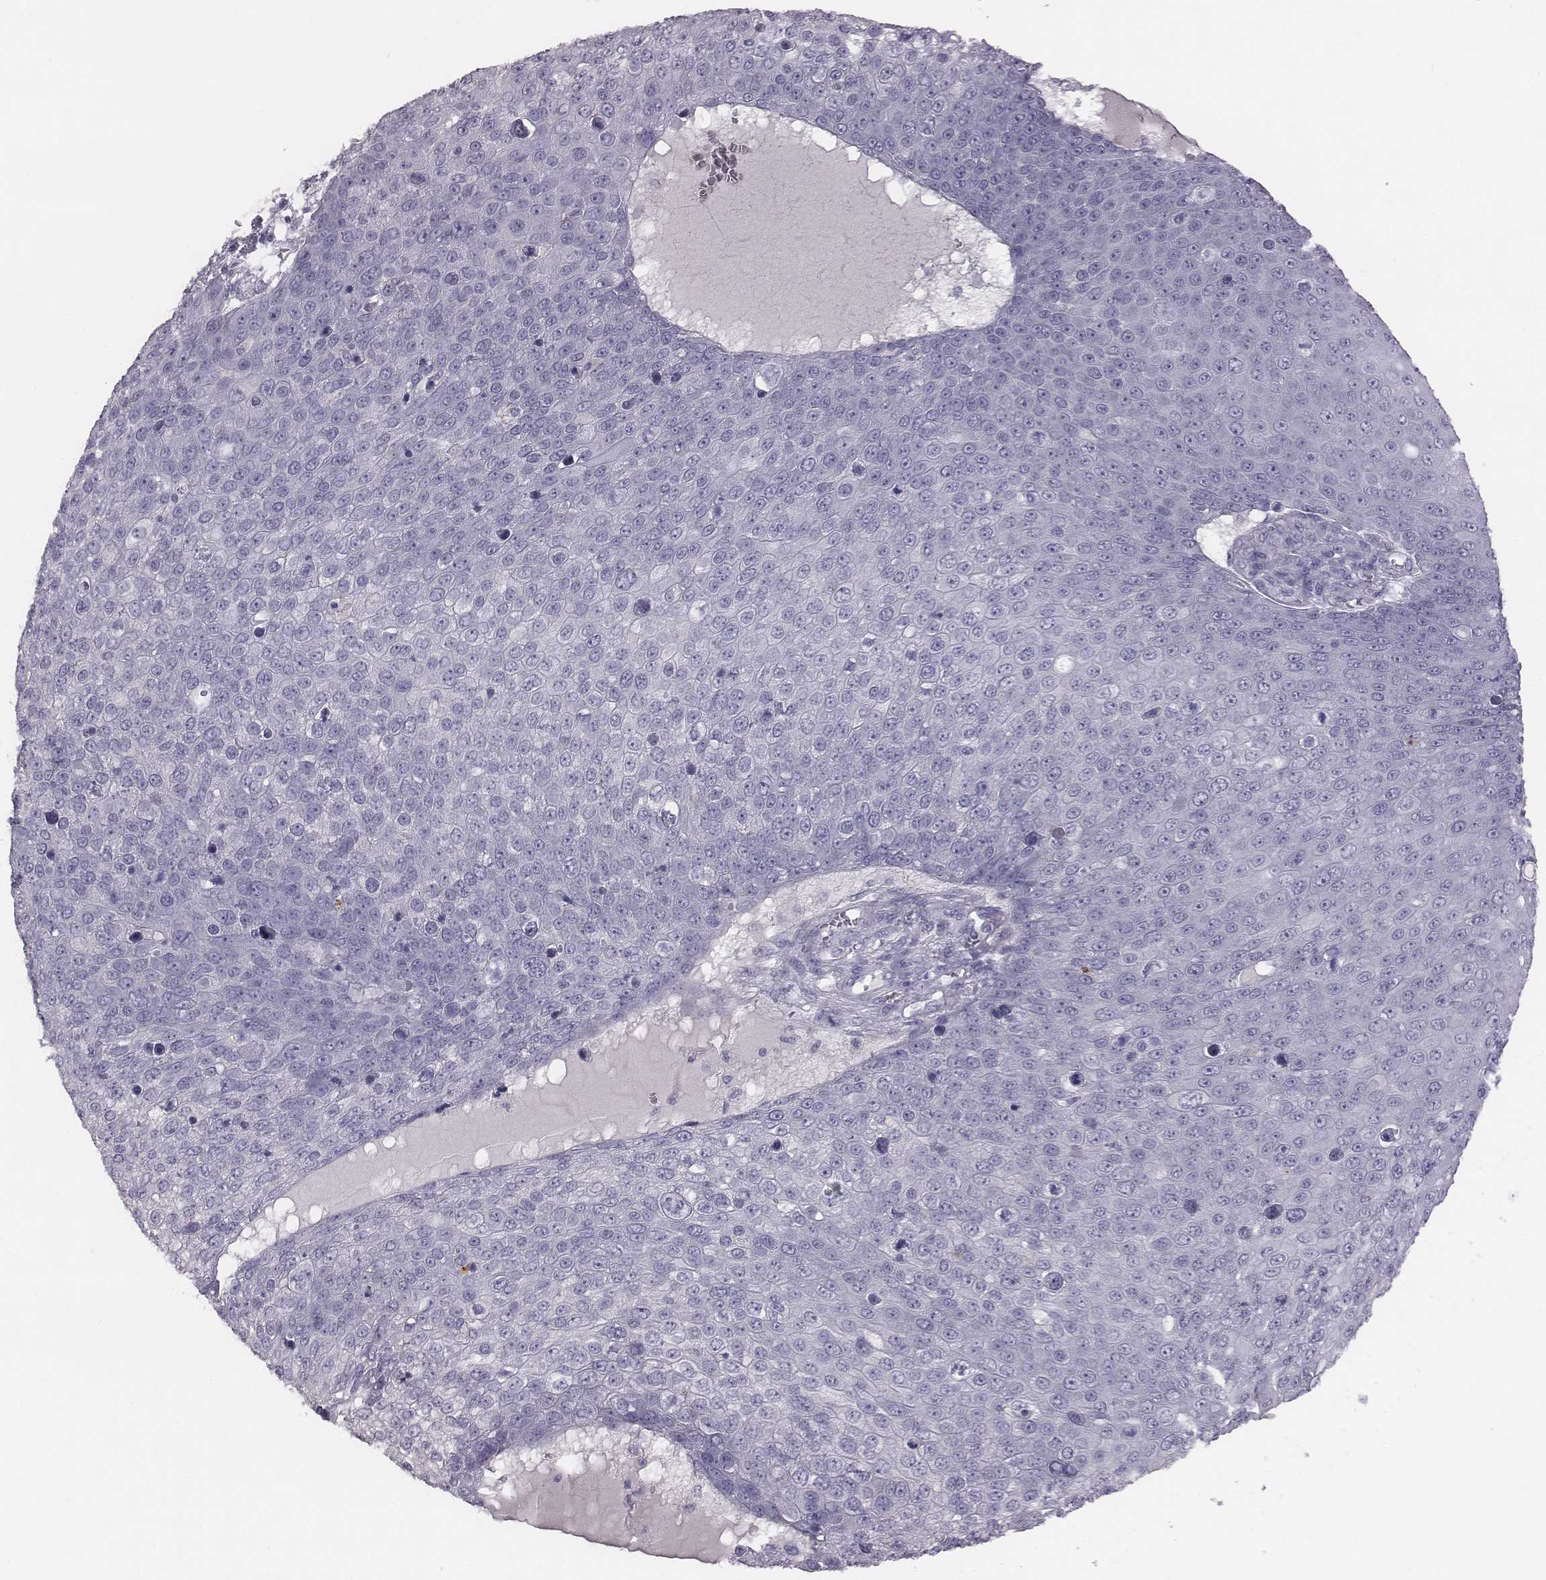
{"staining": {"intensity": "negative", "quantity": "none", "location": "none"}, "tissue": "skin cancer", "cell_type": "Tumor cells", "image_type": "cancer", "snomed": [{"axis": "morphology", "description": "Squamous cell carcinoma, NOS"}, {"axis": "topography", "description": "Skin"}], "caption": "This is an immunohistochemistry micrograph of human skin cancer (squamous cell carcinoma). There is no positivity in tumor cells.", "gene": "C6orf58", "patient": {"sex": "male", "age": 71}}